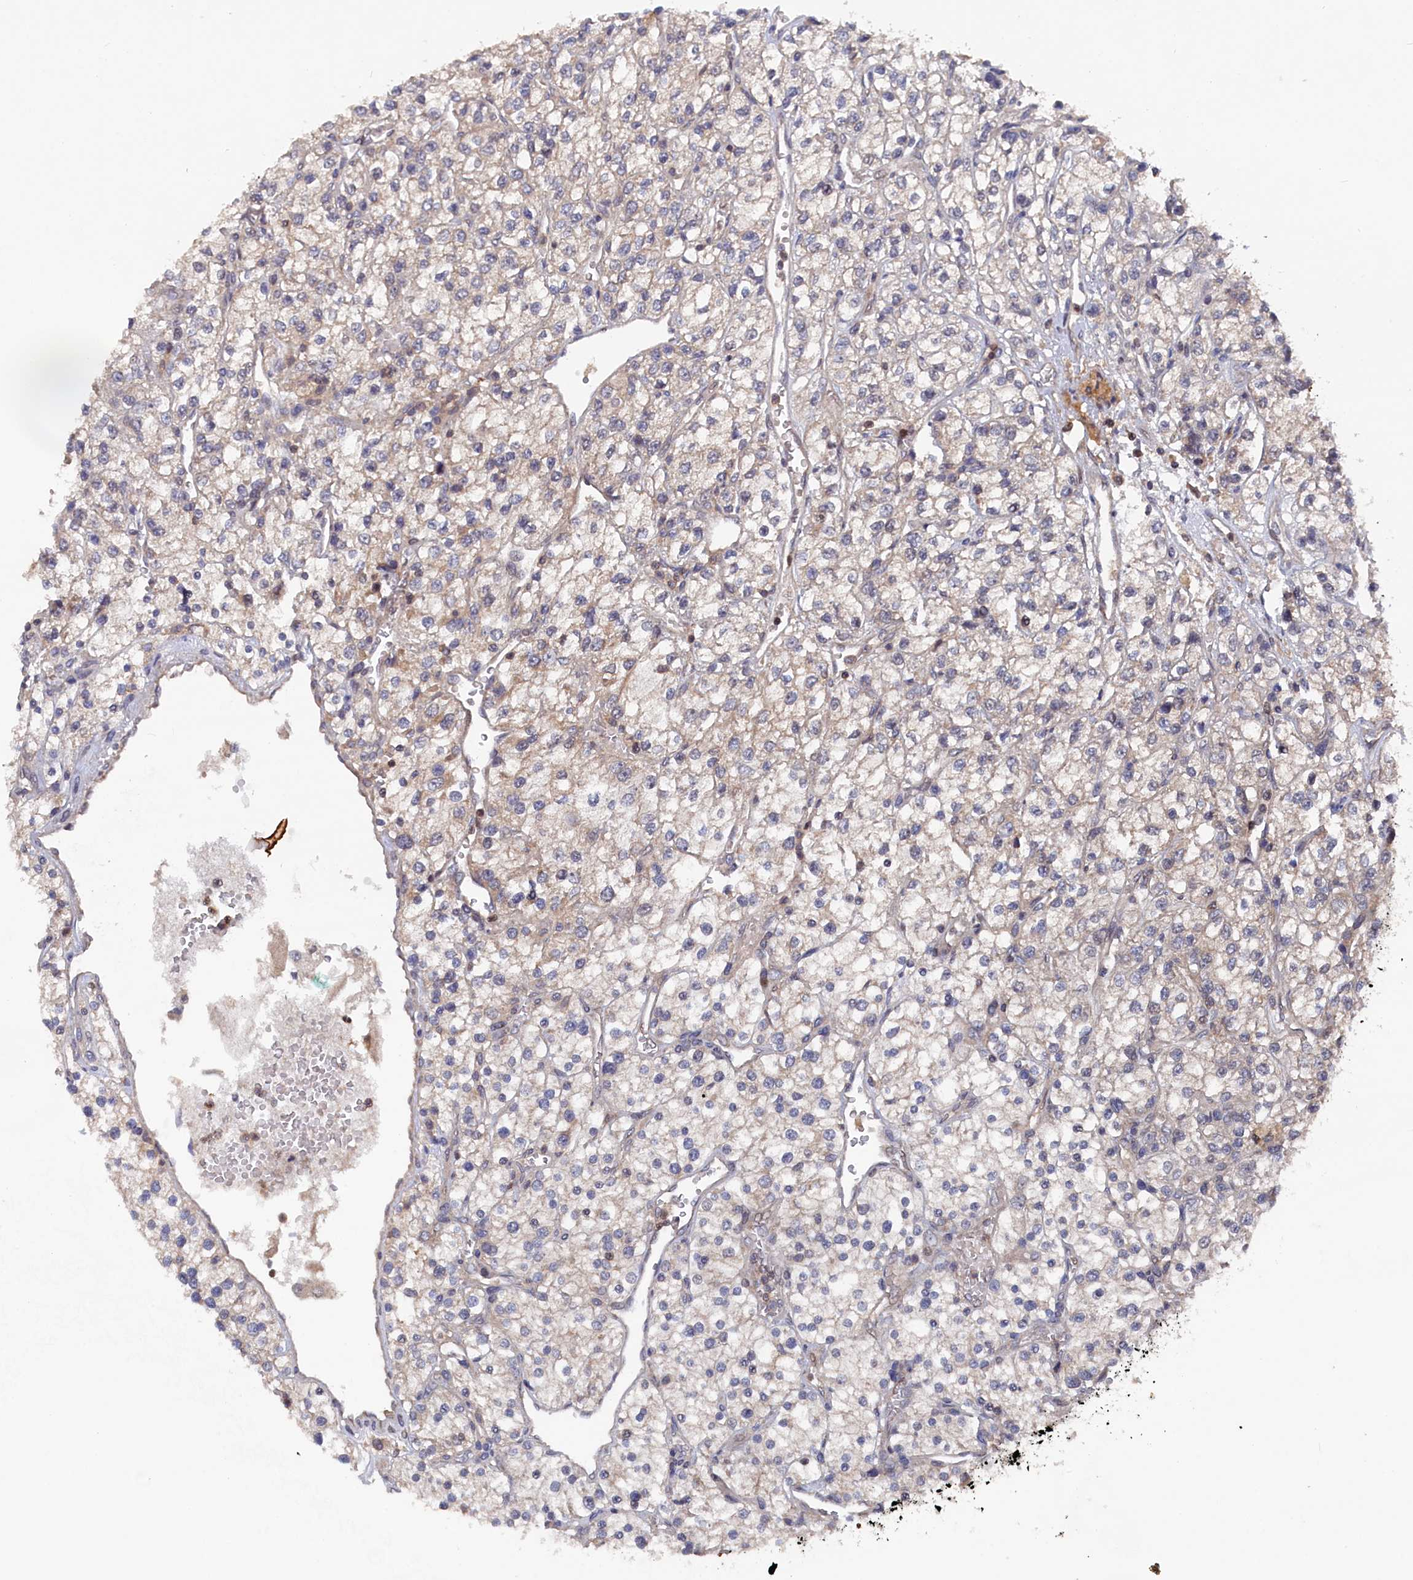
{"staining": {"intensity": "weak", "quantity": "<25%", "location": "cytoplasmic/membranous"}, "tissue": "renal cancer", "cell_type": "Tumor cells", "image_type": "cancer", "snomed": [{"axis": "morphology", "description": "Adenocarcinoma, NOS"}, {"axis": "topography", "description": "Kidney"}], "caption": "Immunohistochemical staining of renal cancer (adenocarcinoma) exhibits no significant positivity in tumor cells.", "gene": "TMC5", "patient": {"sex": "male", "age": 80}}